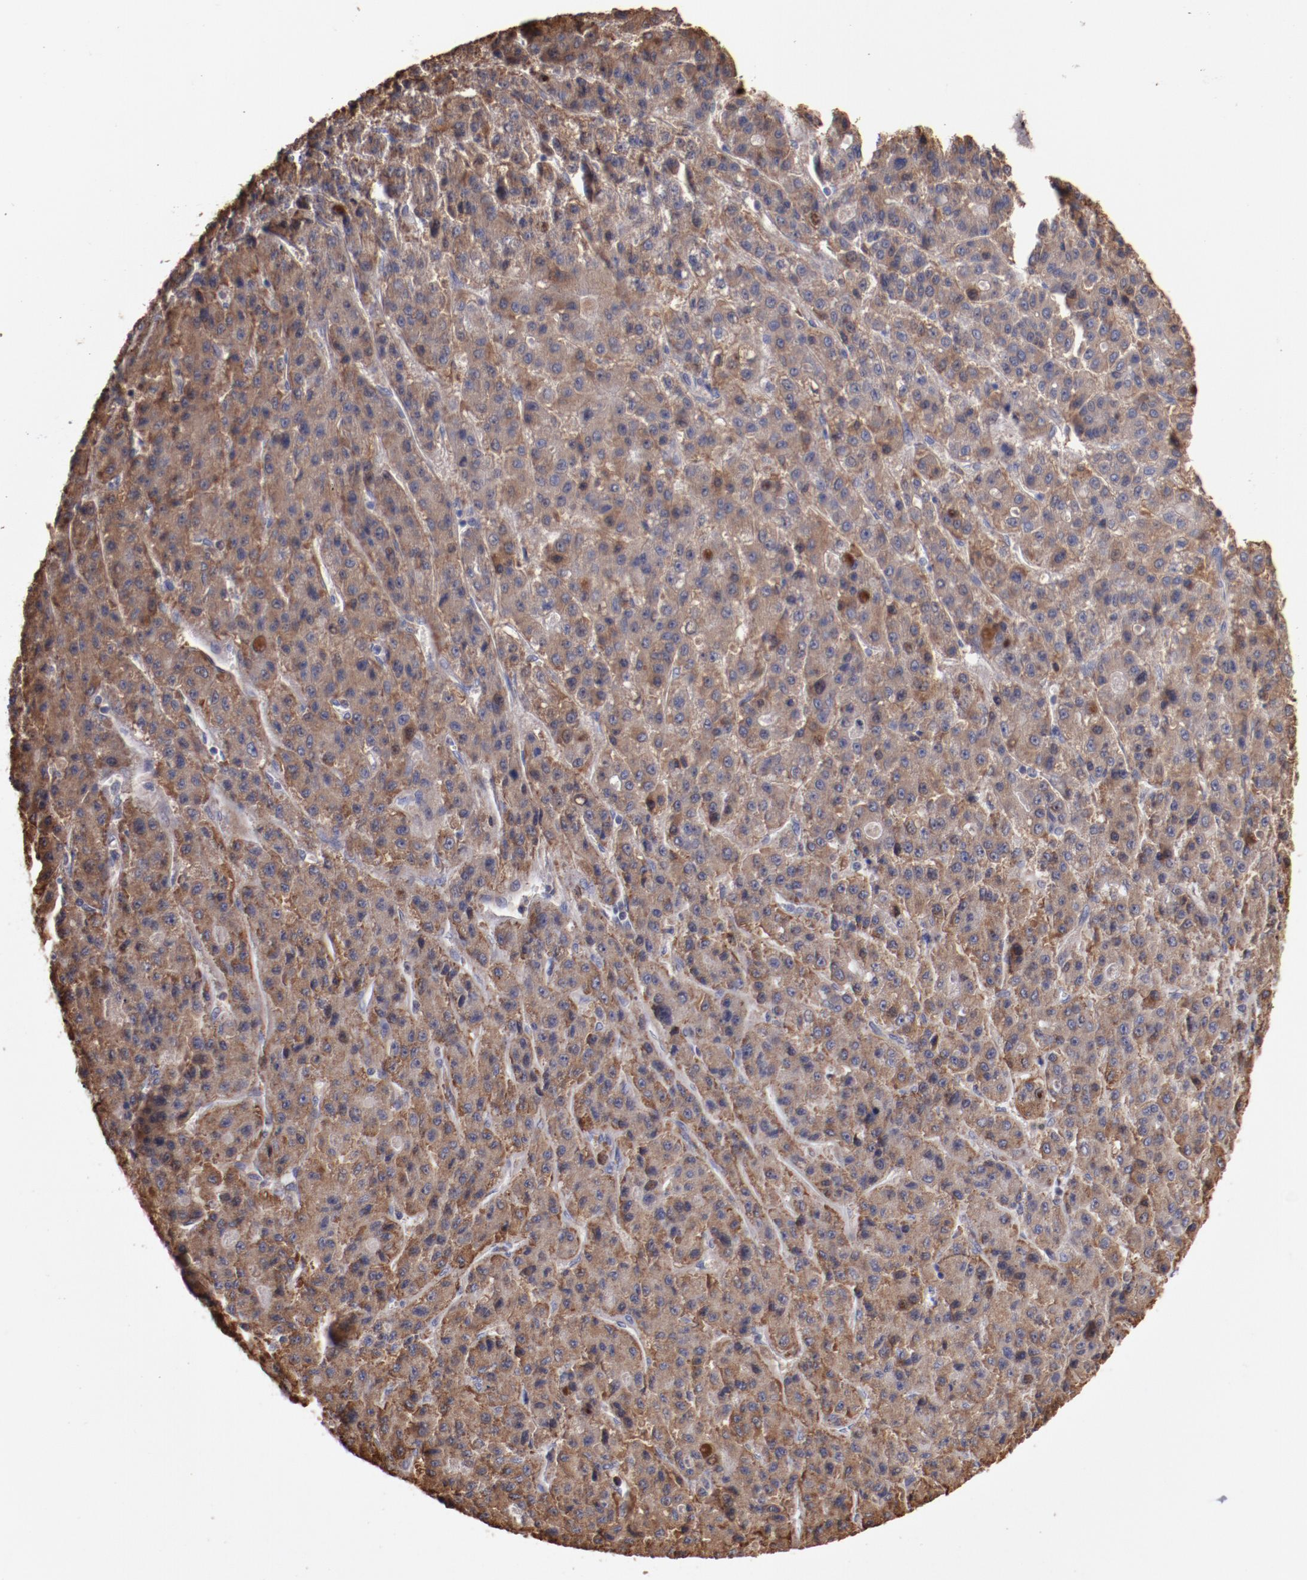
{"staining": {"intensity": "weak", "quantity": ">75%", "location": "cytoplasmic/membranous"}, "tissue": "liver cancer", "cell_type": "Tumor cells", "image_type": "cancer", "snomed": [{"axis": "morphology", "description": "Carcinoma, Hepatocellular, NOS"}, {"axis": "topography", "description": "Liver"}], "caption": "Immunohistochemistry (IHC) micrograph of neoplastic tissue: human liver hepatocellular carcinoma stained using IHC displays low levels of weak protein expression localized specifically in the cytoplasmic/membranous of tumor cells, appearing as a cytoplasmic/membranous brown color.", "gene": "NFKBIE", "patient": {"sex": "male", "age": 70}}